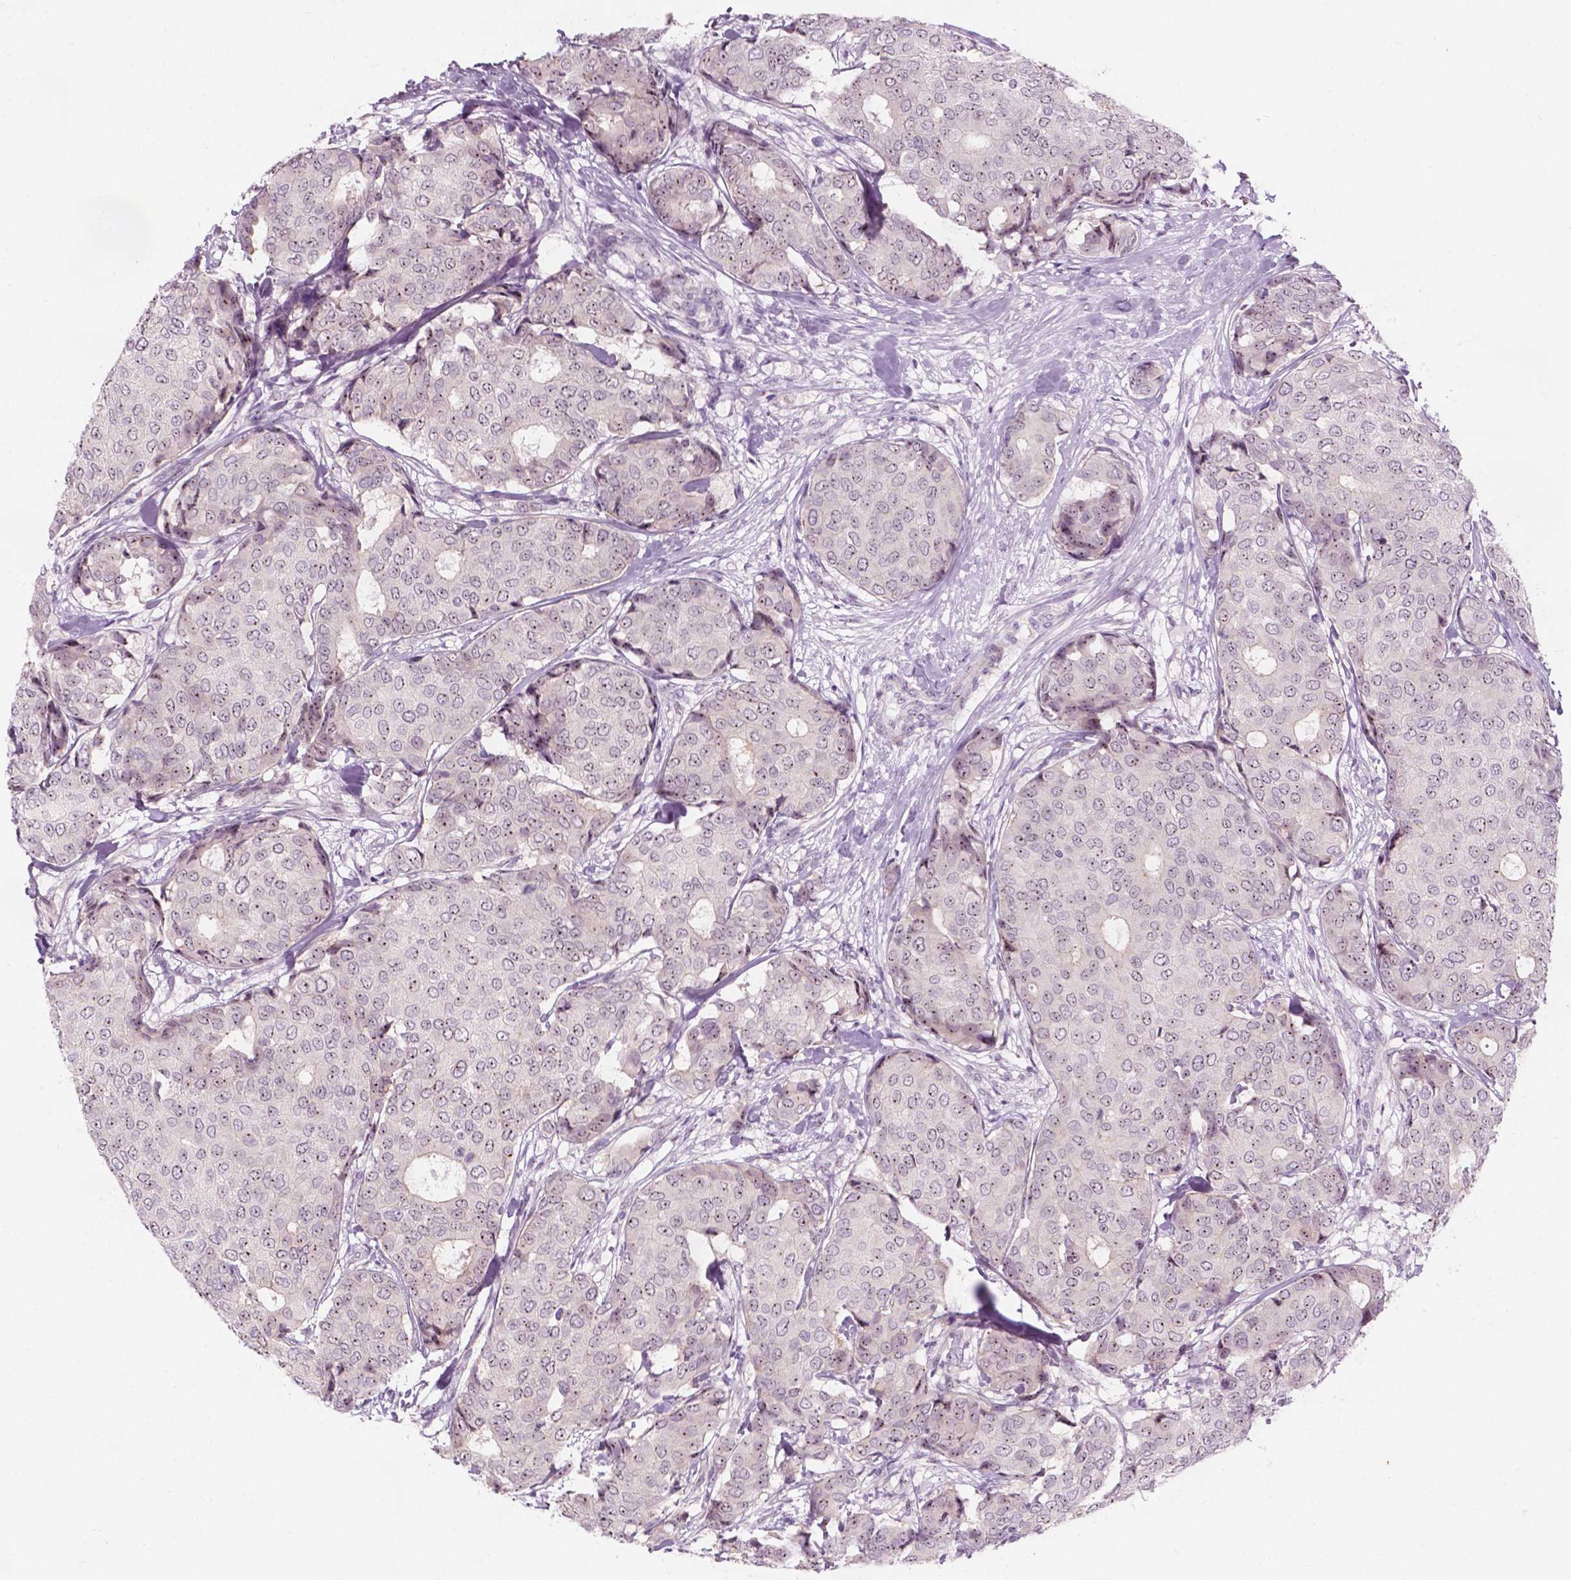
{"staining": {"intensity": "weak", "quantity": "<25%", "location": "nuclear"}, "tissue": "breast cancer", "cell_type": "Tumor cells", "image_type": "cancer", "snomed": [{"axis": "morphology", "description": "Duct carcinoma"}, {"axis": "topography", "description": "Breast"}], "caption": "High power microscopy micrograph of an IHC micrograph of infiltrating ductal carcinoma (breast), revealing no significant staining in tumor cells.", "gene": "ZNF853", "patient": {"sex": "female", "age": 75}}